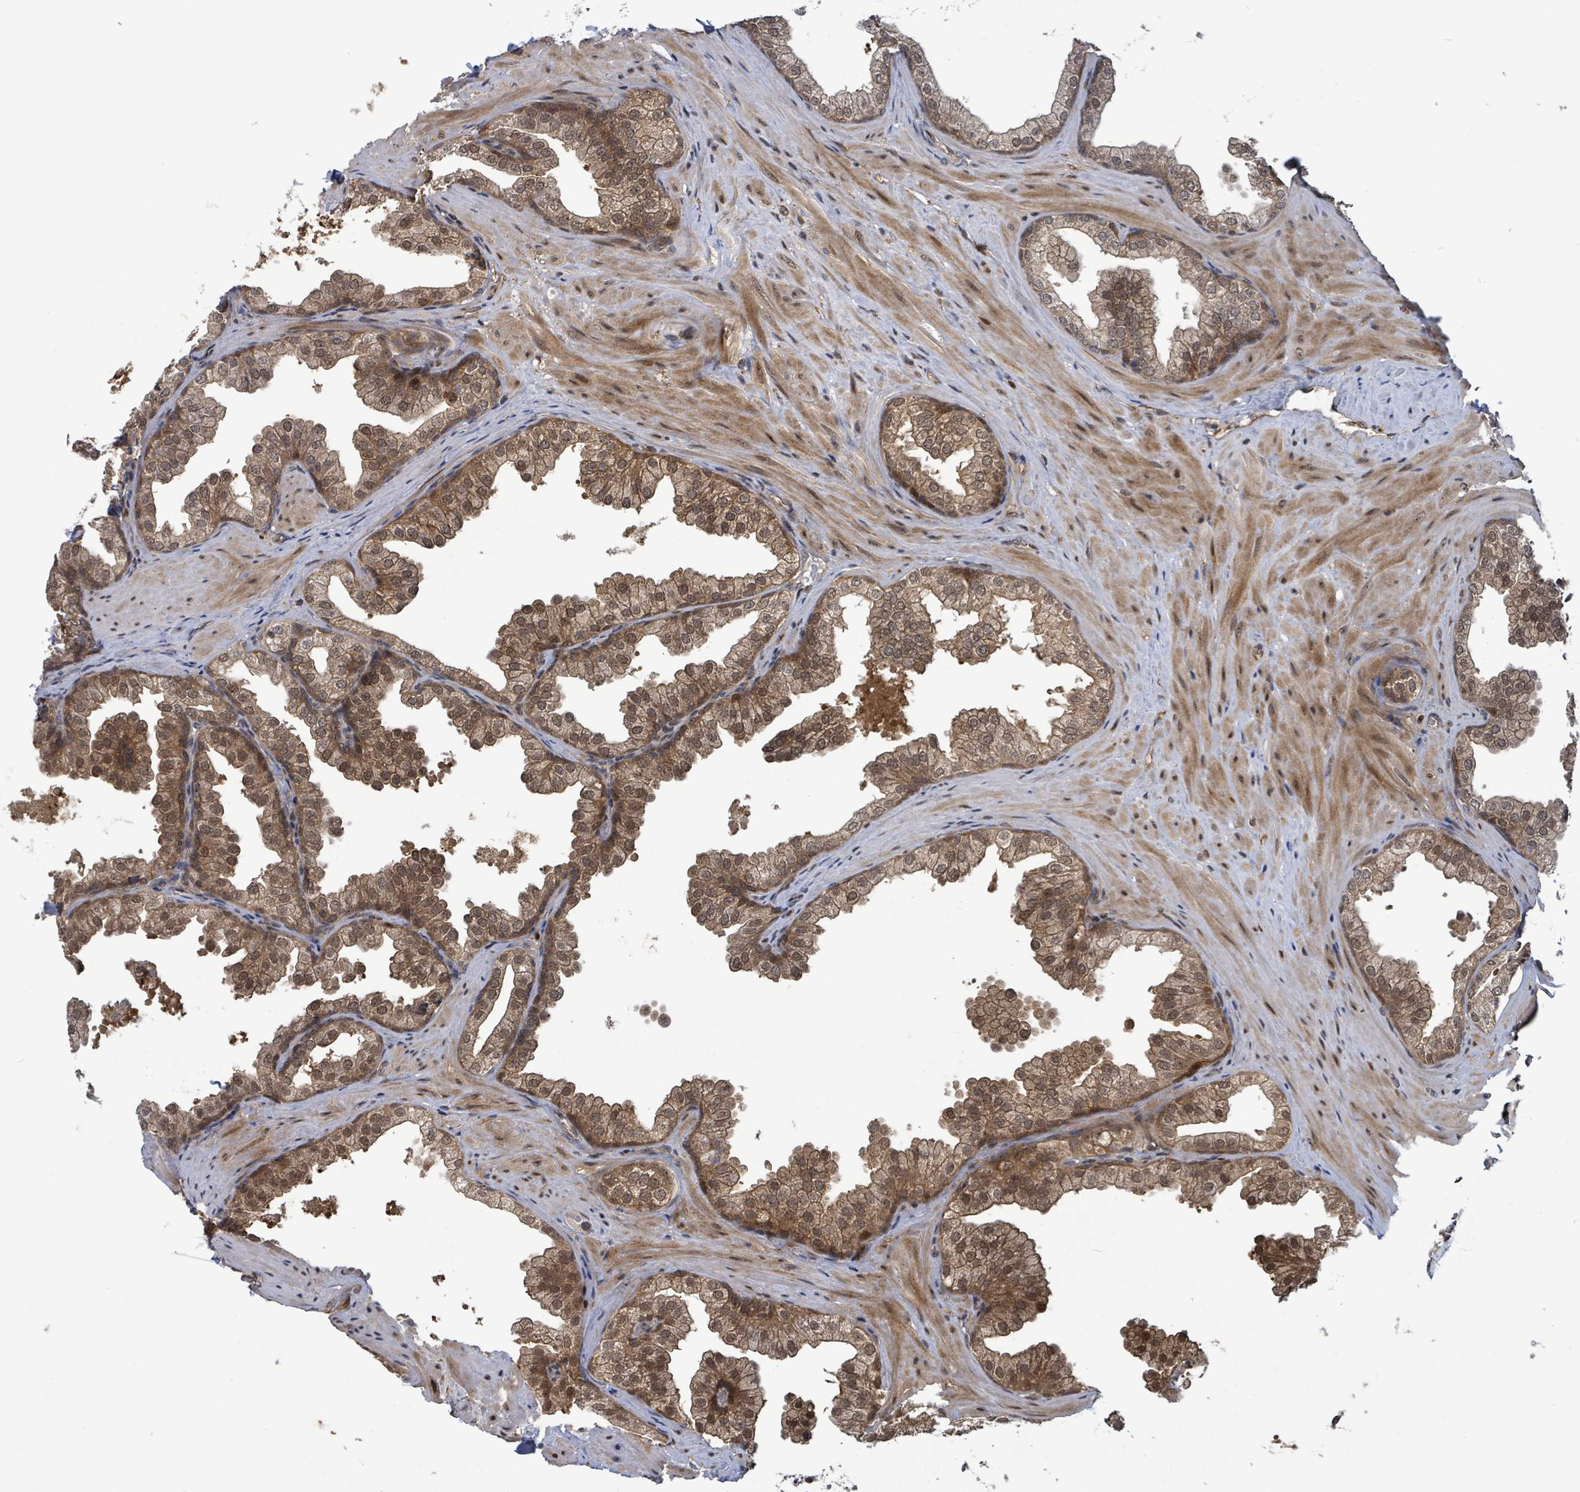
{"staining": {"intensity": "moderate", "quantity": "25%-75%", "location": "cytoplasmic/membranous,nuclear"}, "tissue": "prostate", "cell_type": "Glandular cells", "image_type": "normal", "snomed": [{"axis": "morphology", "description": "Normal tissue, NOS"}, {"axis": "topography", "description": "Prostate"}], "caption": "Prostate stained for a protein (brown) displays moderate cytoplasmic/membranous,nuclear positive expression in approximately 25%-75% of glandular cells.", "gene": "FBXO6", "patient": {"sex": "male", "age": 37}}